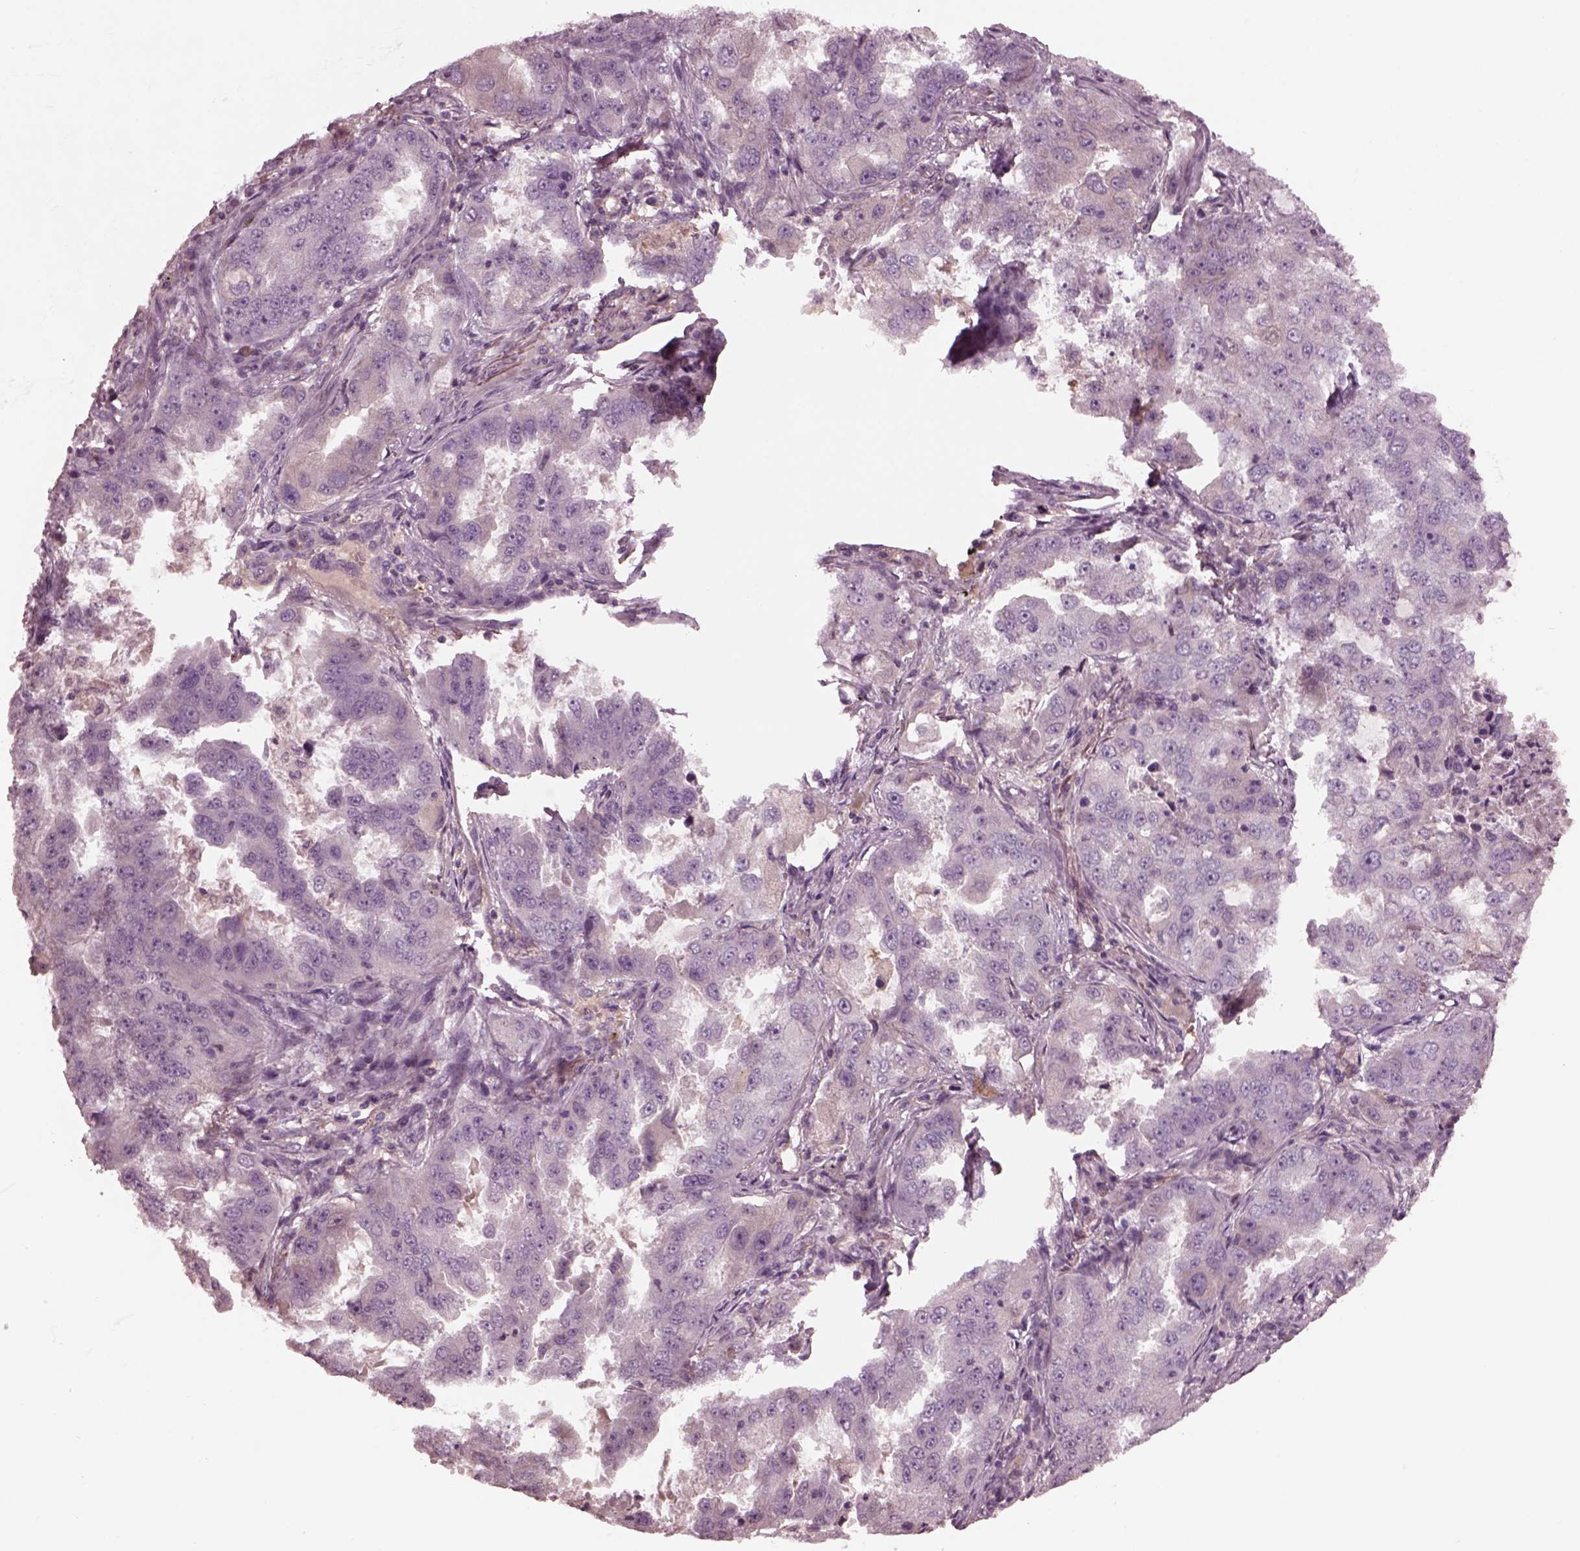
{"staining": {"intensity": "negative", "quantity": "none", "location": "none"}, "tissue": "lung cancer", "cell_type": "Tumor cells", "image_type": "cancer", "snomed": [{"axis": "morphology", "description": "Adenocarcinoma, NOS"}, {"axis": "topography", "description": "Lung"}], "caption": "An image of human lung adenocarcinoma is negative for staining in tumor cells.", "gene": "PORCN", "patient": {"sex": "female", "age": 61}}